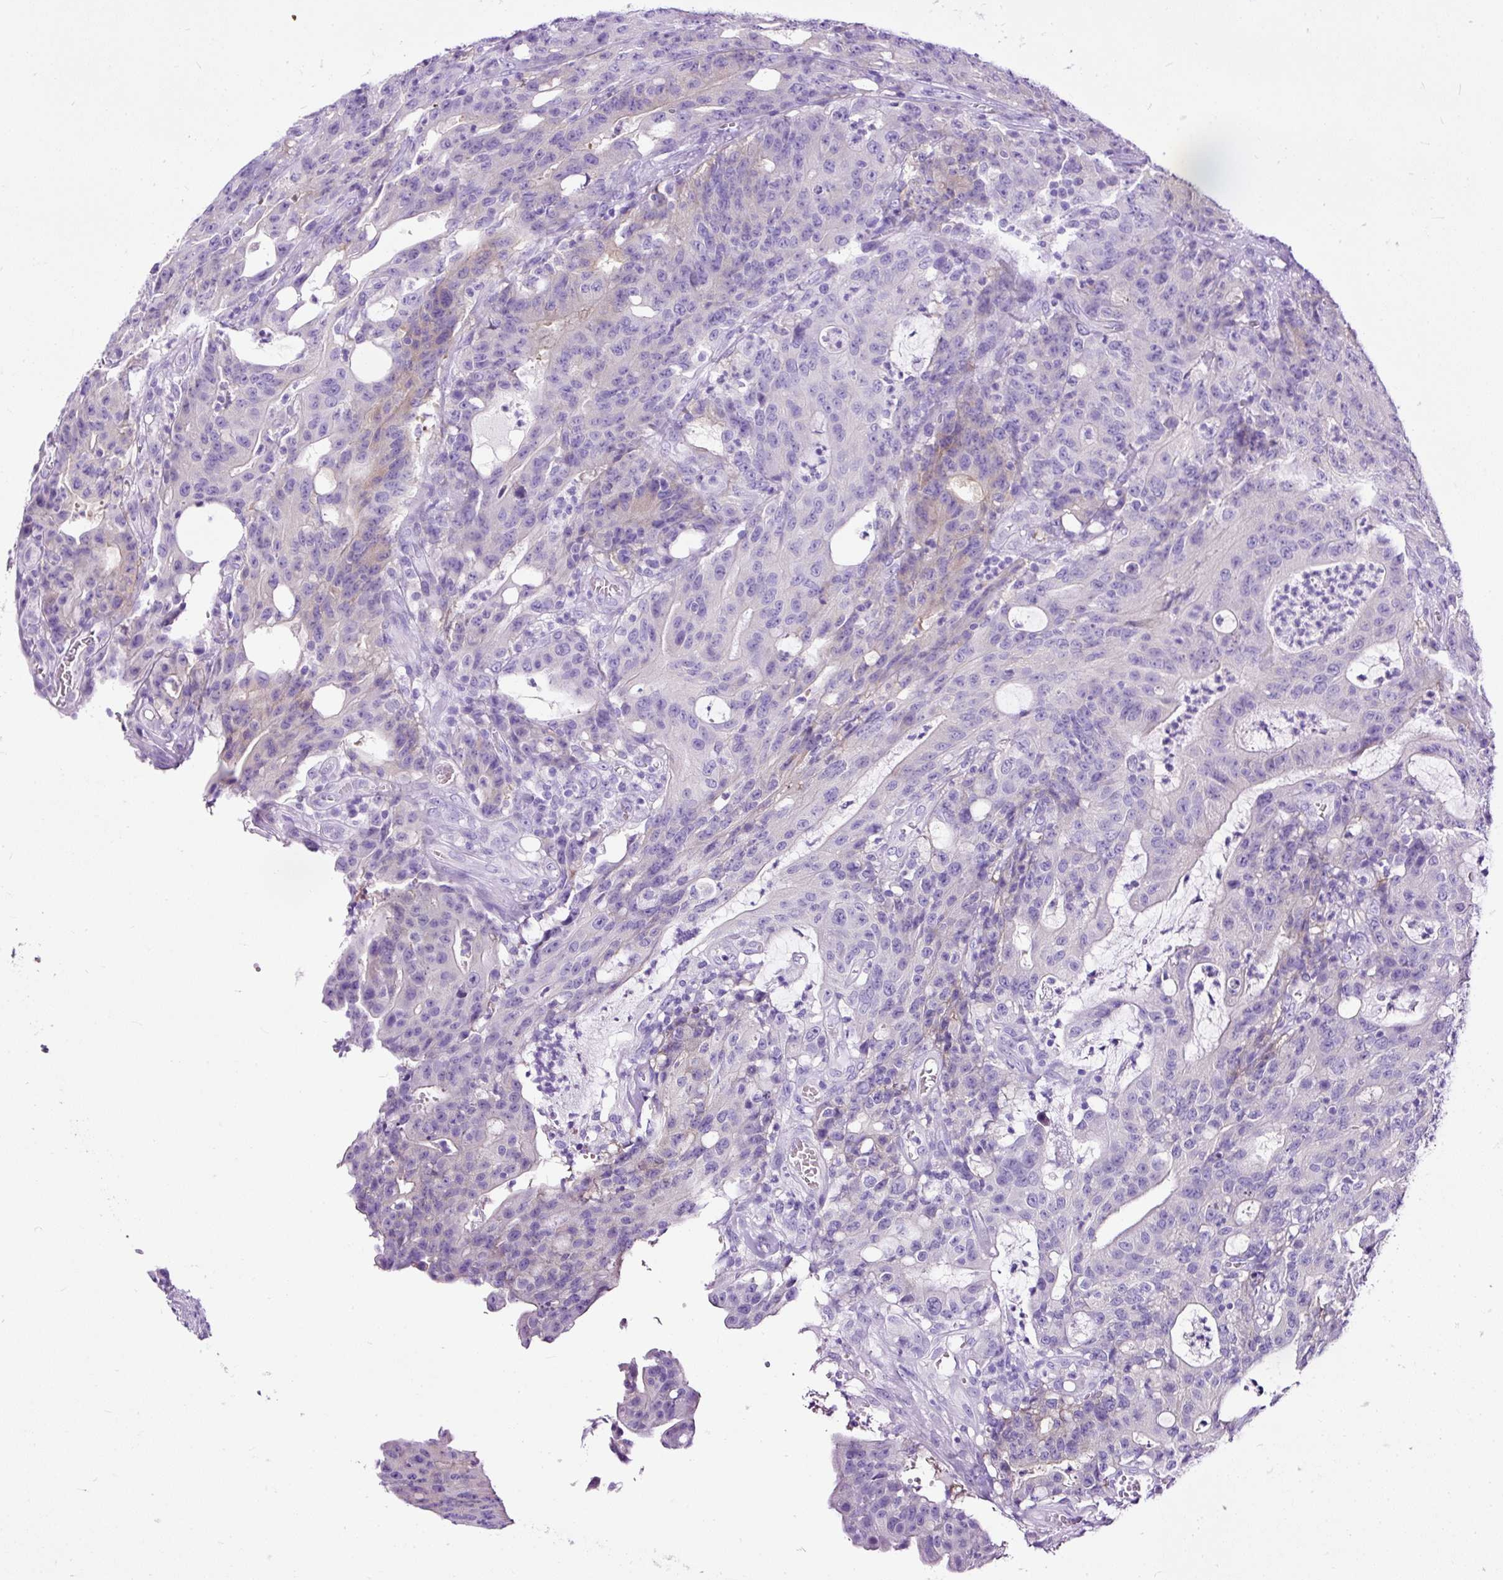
{"staining": {"intensity": "weak", "quantity": "<25%", "location": "cytoplasmic/membranous"}, "tissue": "colorectal cancer", "cell_type": "Tumor cells", "image_type": "cancer", "snomed": [{"axis": "morphology", "description": "Adenocarcinoma, NOS"}, {"axis": "topography", "description": "Colon"}], "caption": "Human colorectal cancer stained for a protein using immunohistochemistry (IHC) demonstrates no positivity in tumor cells.", "gene": "STOX2", "patient": {"sex": "male", "age": 83}}